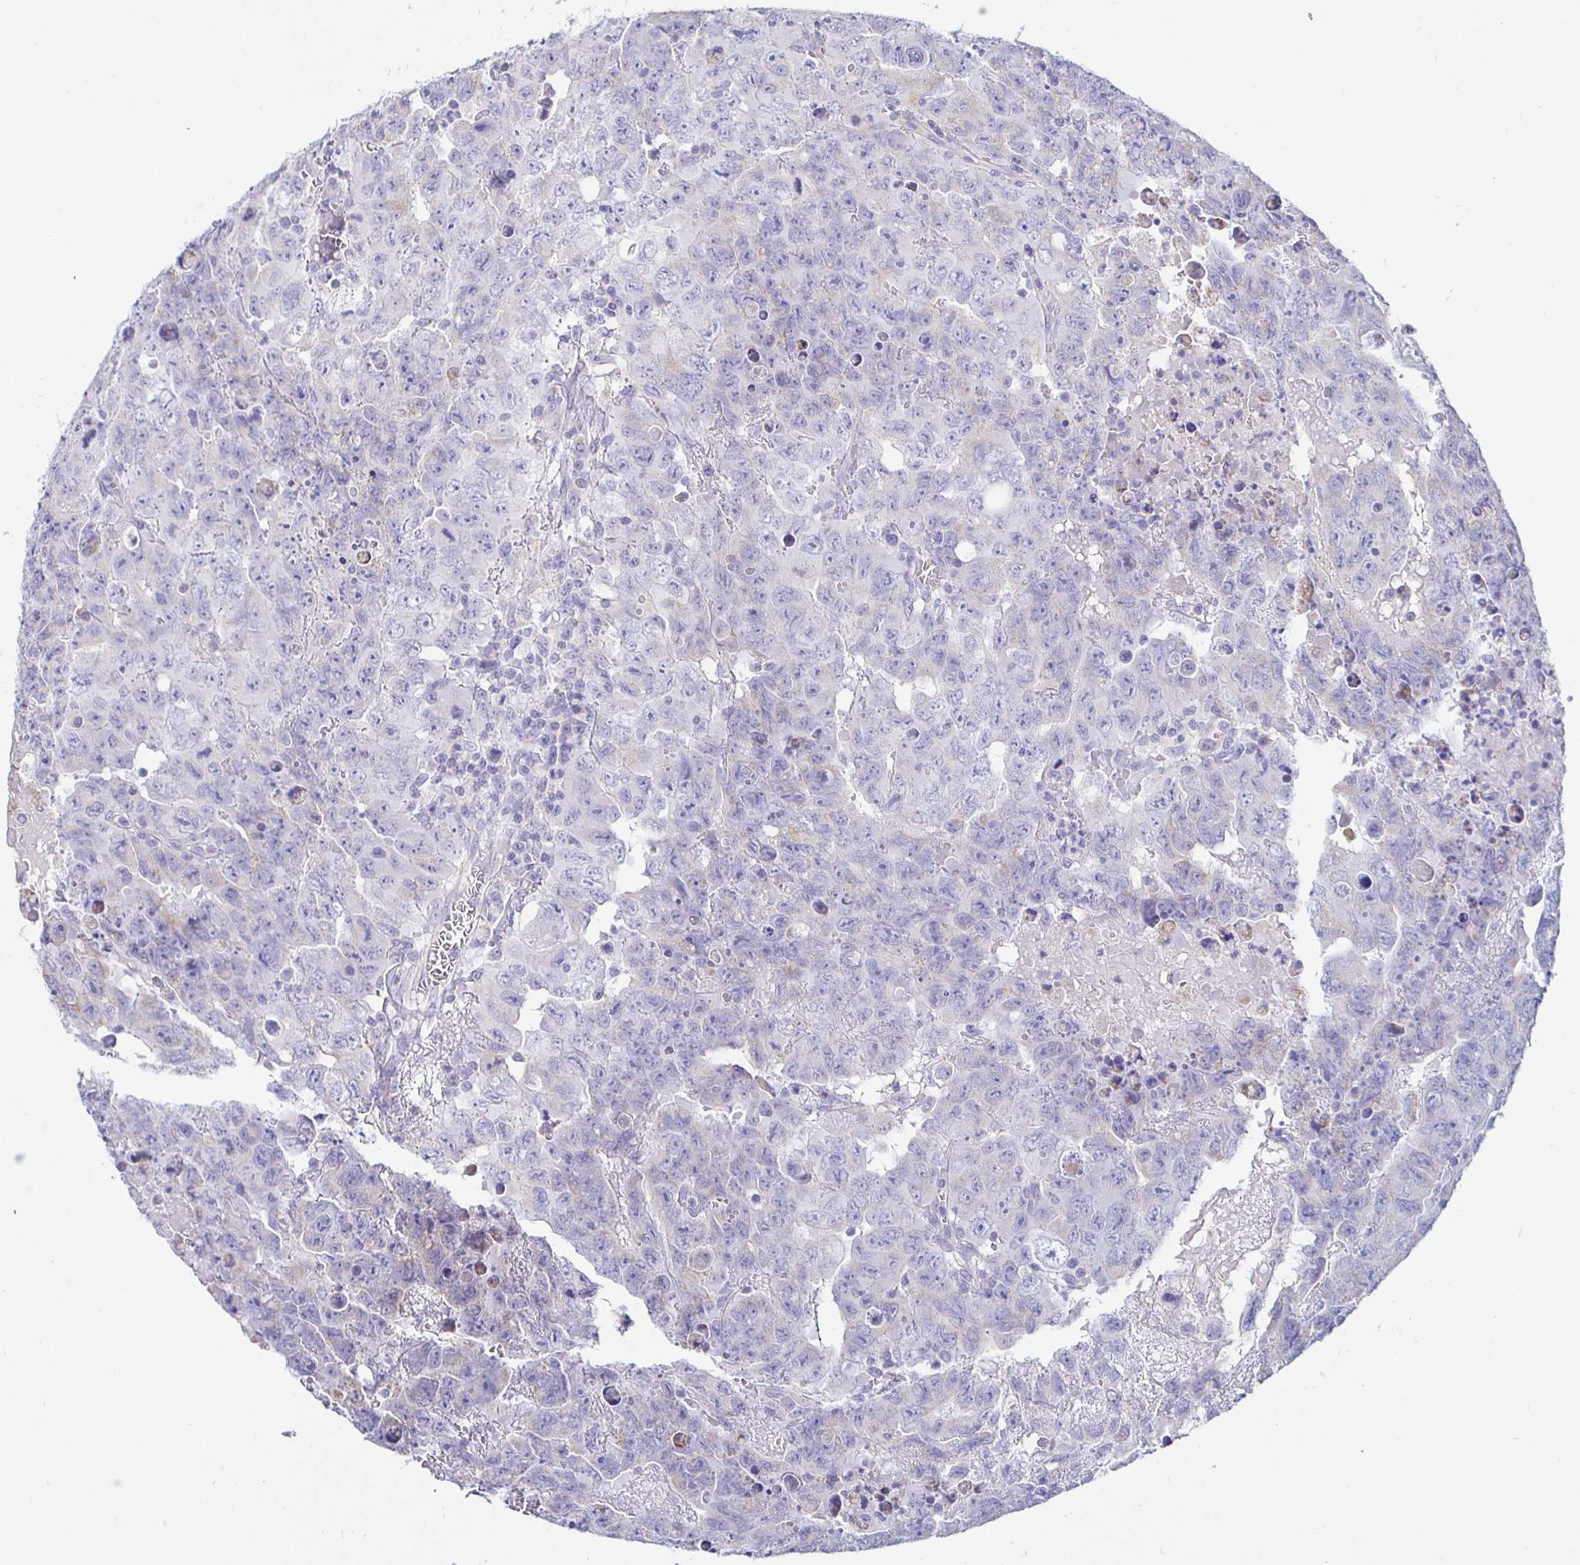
{"staining": {"intensity": "negative", "quantity": "none", "location": "none"}, "tissue": "testis cancer", "cell_type": "Tumor cells", "image_type": "cancer", "snomed": [{"axis": "morphology", "description": "Carcinoma, Embryonal, NOS"}, {"axis": "topography", "description": "Testis"}], "caption": "The histopathology image shows no staining of tumor cells in testis cancer (embryonal carcinoma).", "gene": "SYNGR4", "patient": {"sex": "male", "age": 24}}